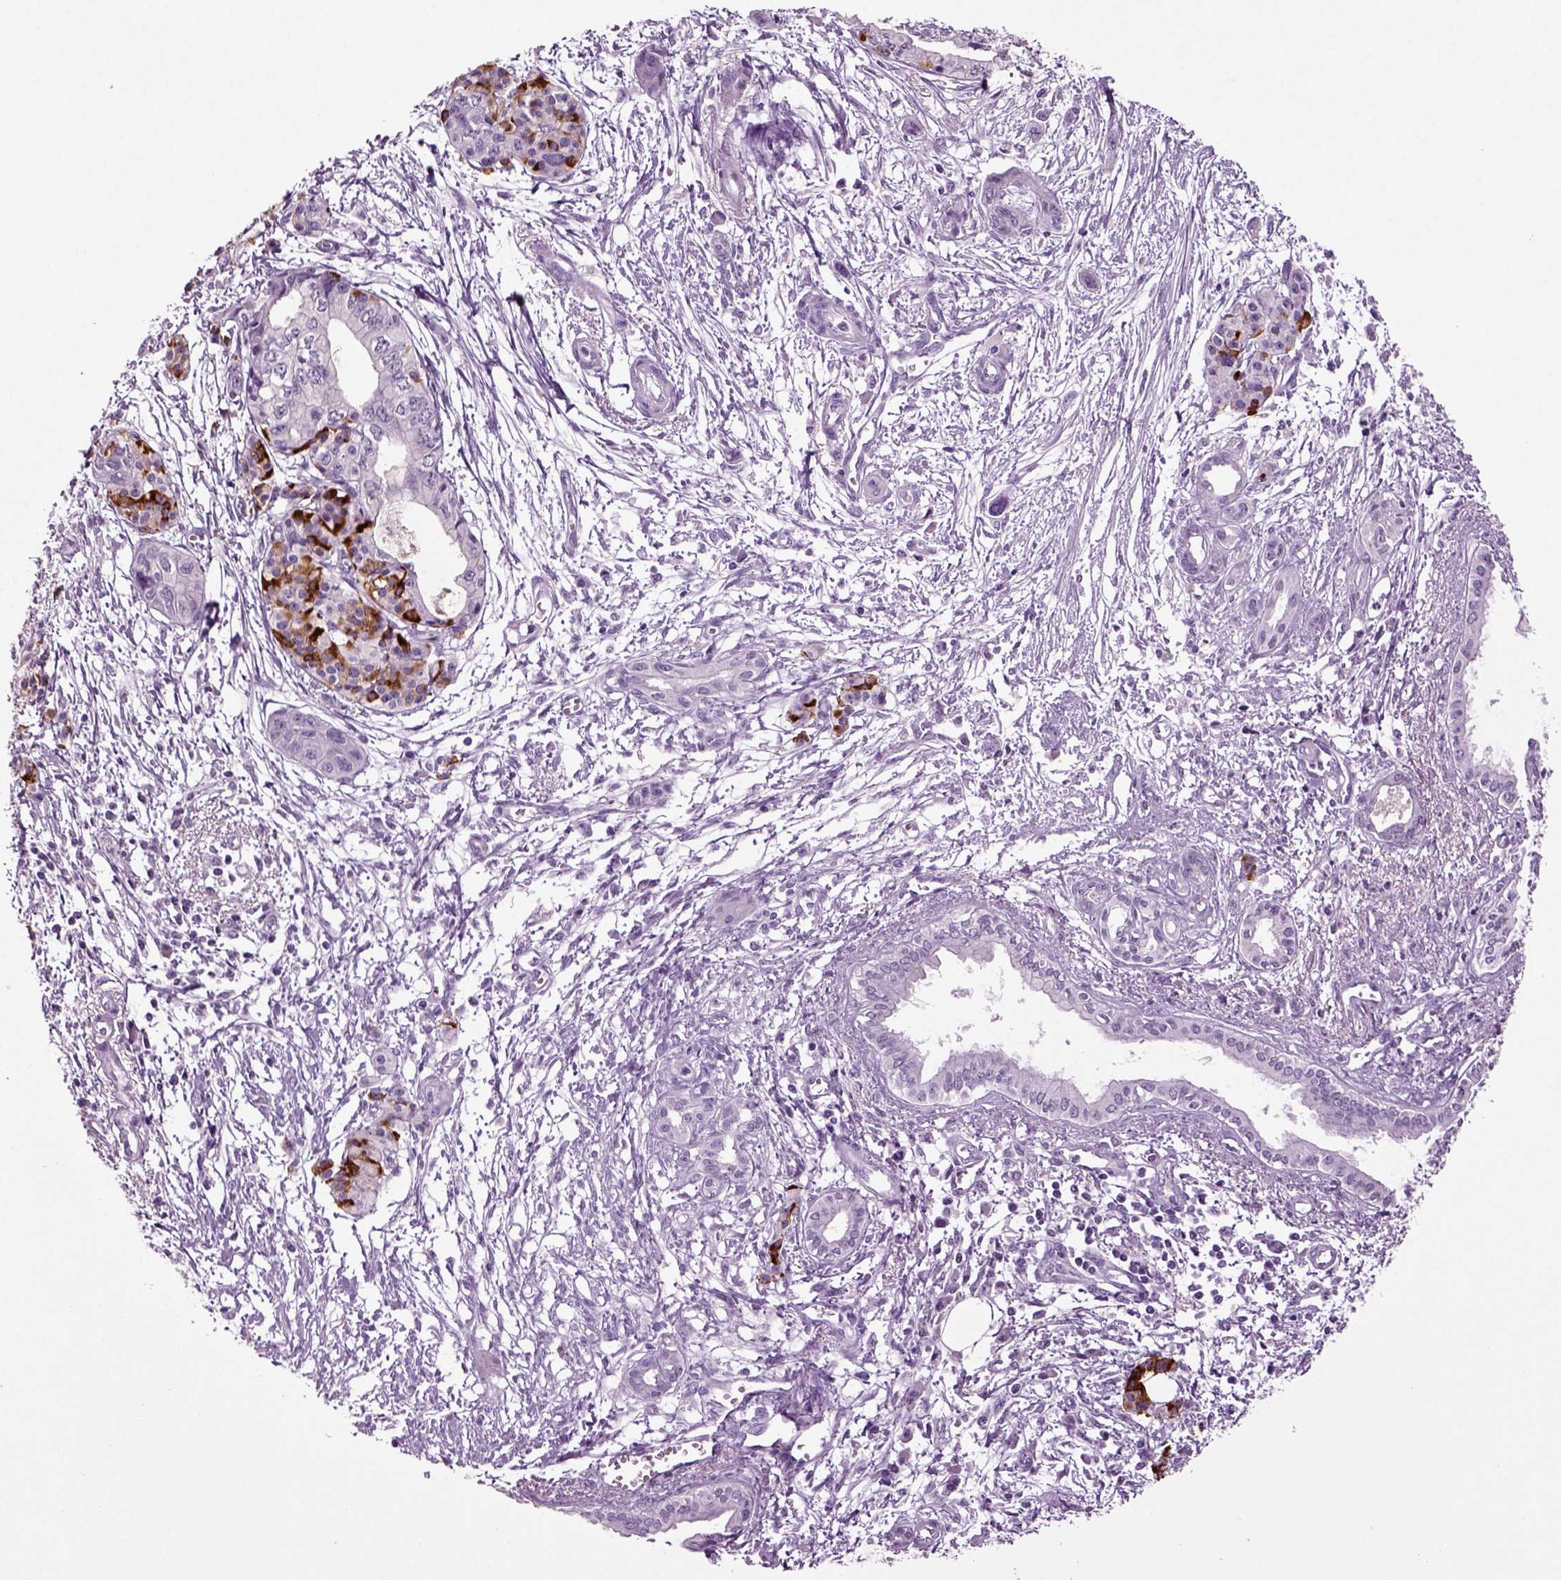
{"staining": {"intensity": "negative", "quantity": "none", "location": "none"}, "tissue": "pancreatic cancer", "cell_type": "Tumor cells", "image_type": "cancer", "snomed": [{"axis": "morphology", "description": "Adenocarcinoma, NOS"}, {"axis": "topography", "description": "Pancreas"}], "caption": "Immunohistochemistry histopathology image of neoplastic tissue: pancreatic cancer (adenocarcinoma) stained with DAB (3,3'-diaminobenzidine) shows no significant protein expression in tumor cells.", "gene": "SLC17A6", "patient": {"sex": "female", "age": 76}}